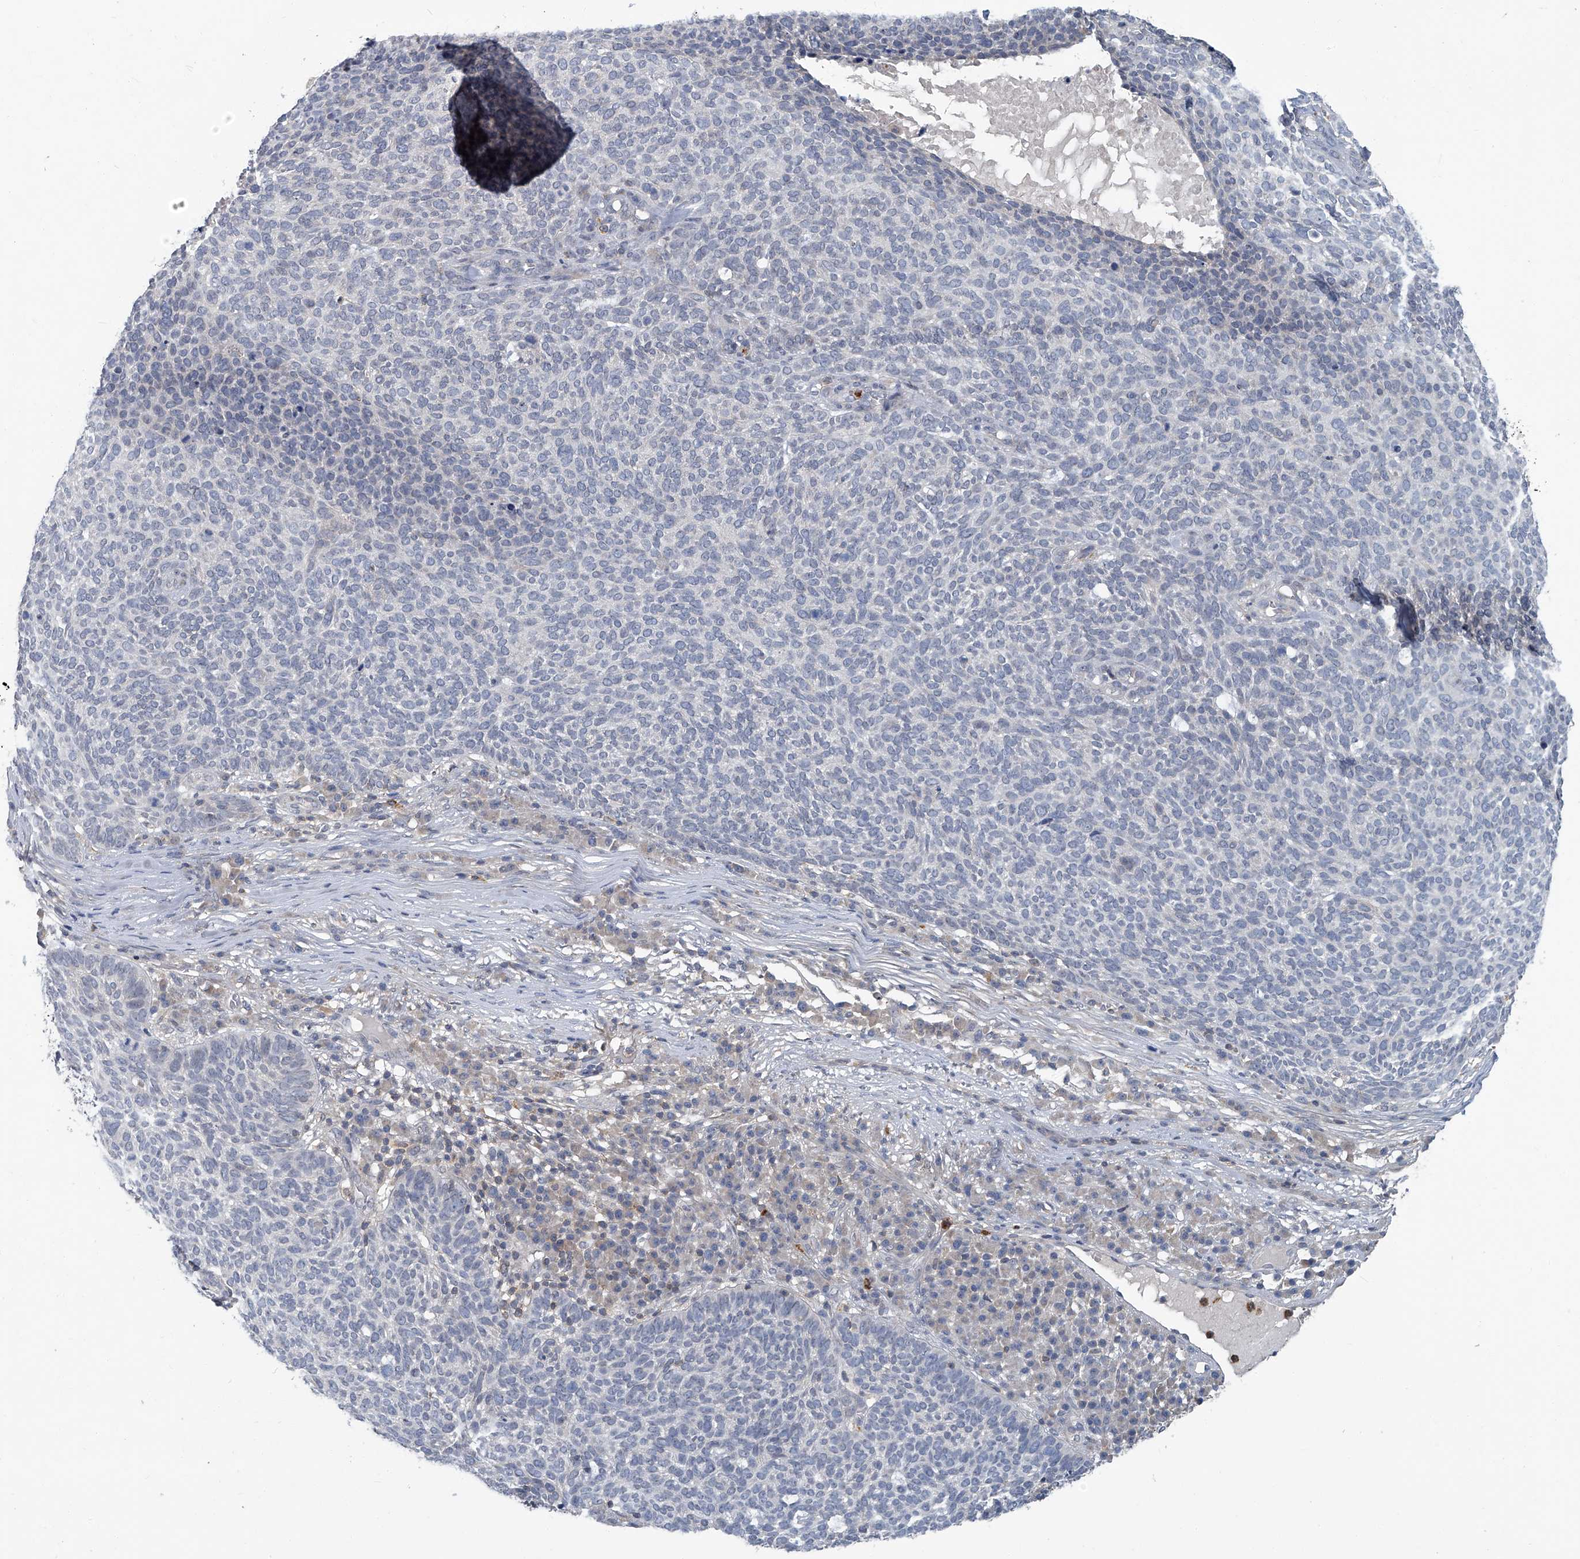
{"staining": {"intensity": "negative", "quantity": "none", "location": "none"}, "tissue": "skin cancer", "cell_type": "Tumor cells", "image_type": "cancer", "snomed": [{"axis": "morphology", "description": "Squamous cell carcinoma, NOS"}, {"axis": "topography", "description": "Skin"}], "caption": "Immunohistochemistry histopathology image of squamous cell carcinoma (skin) stained for a protein (brown), which shows no positivity in tumor cells. (Stains: DAB (3,3'-diaminobenzidine) immunohistochemistry with hematoxylin counter stain, Microscopy: brightfield microscopy at high magnification).", "gene": "AKNAD1", "patient": {"sex": "female", "age": 90}}